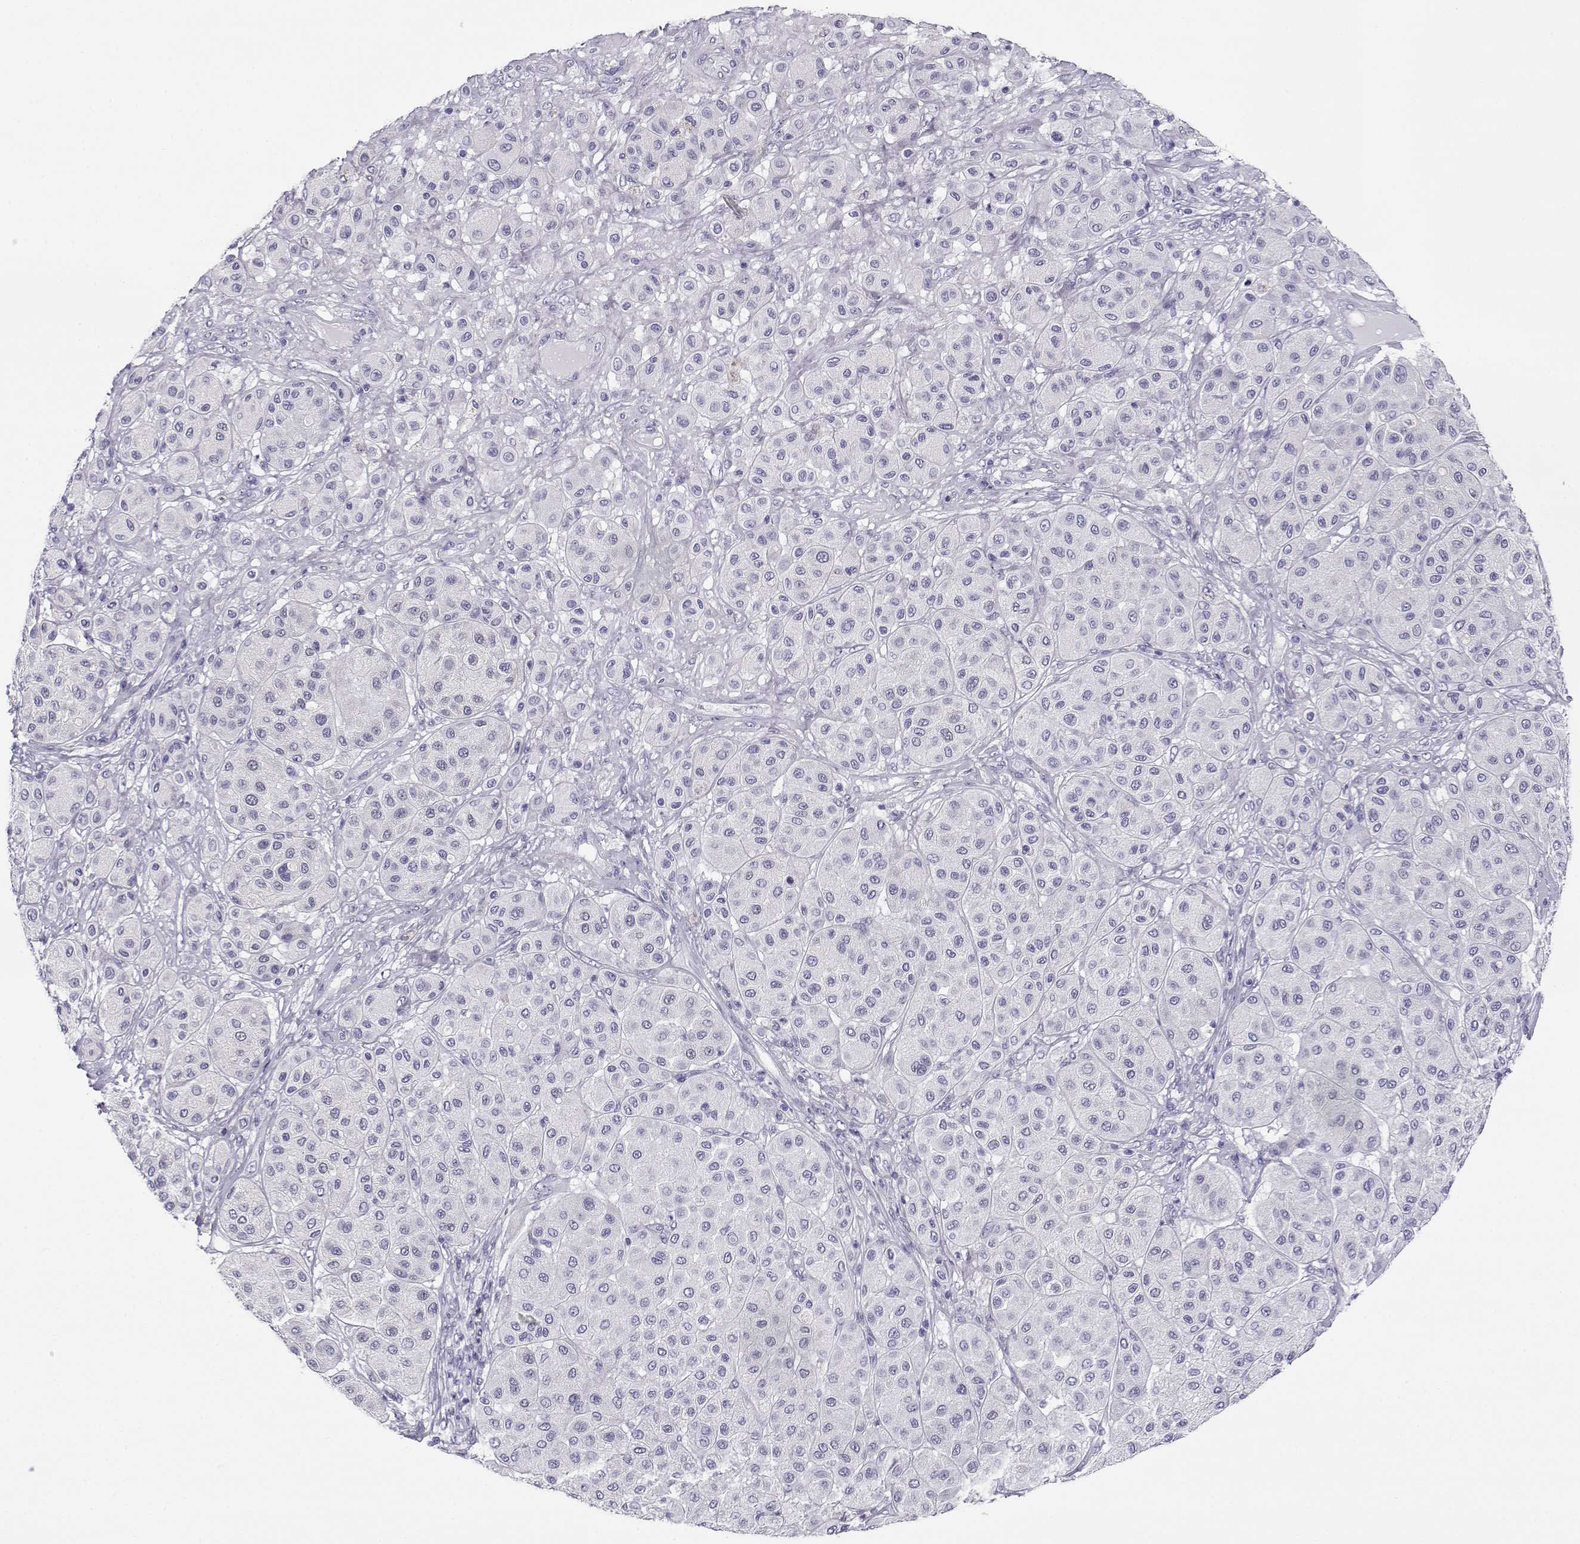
{"staining": {"intensity": "negative", "quantity": "none", "location": "none"}, "tissue": "melanoma", "cell_type": "Tumor cells", "image_type": "cancer", "snomed": [{"axis": "morphology", "description": "Malignant melanoma, Metastatic site"}, {"axis": "topography", "description": "Smooth muscle"}], "caption": "This is a micrograph of IHC staining of melanoma, which shows no expression in tumor cells.", "gene": "CABS1", "patient": {"sex": "male", "age": 41}}